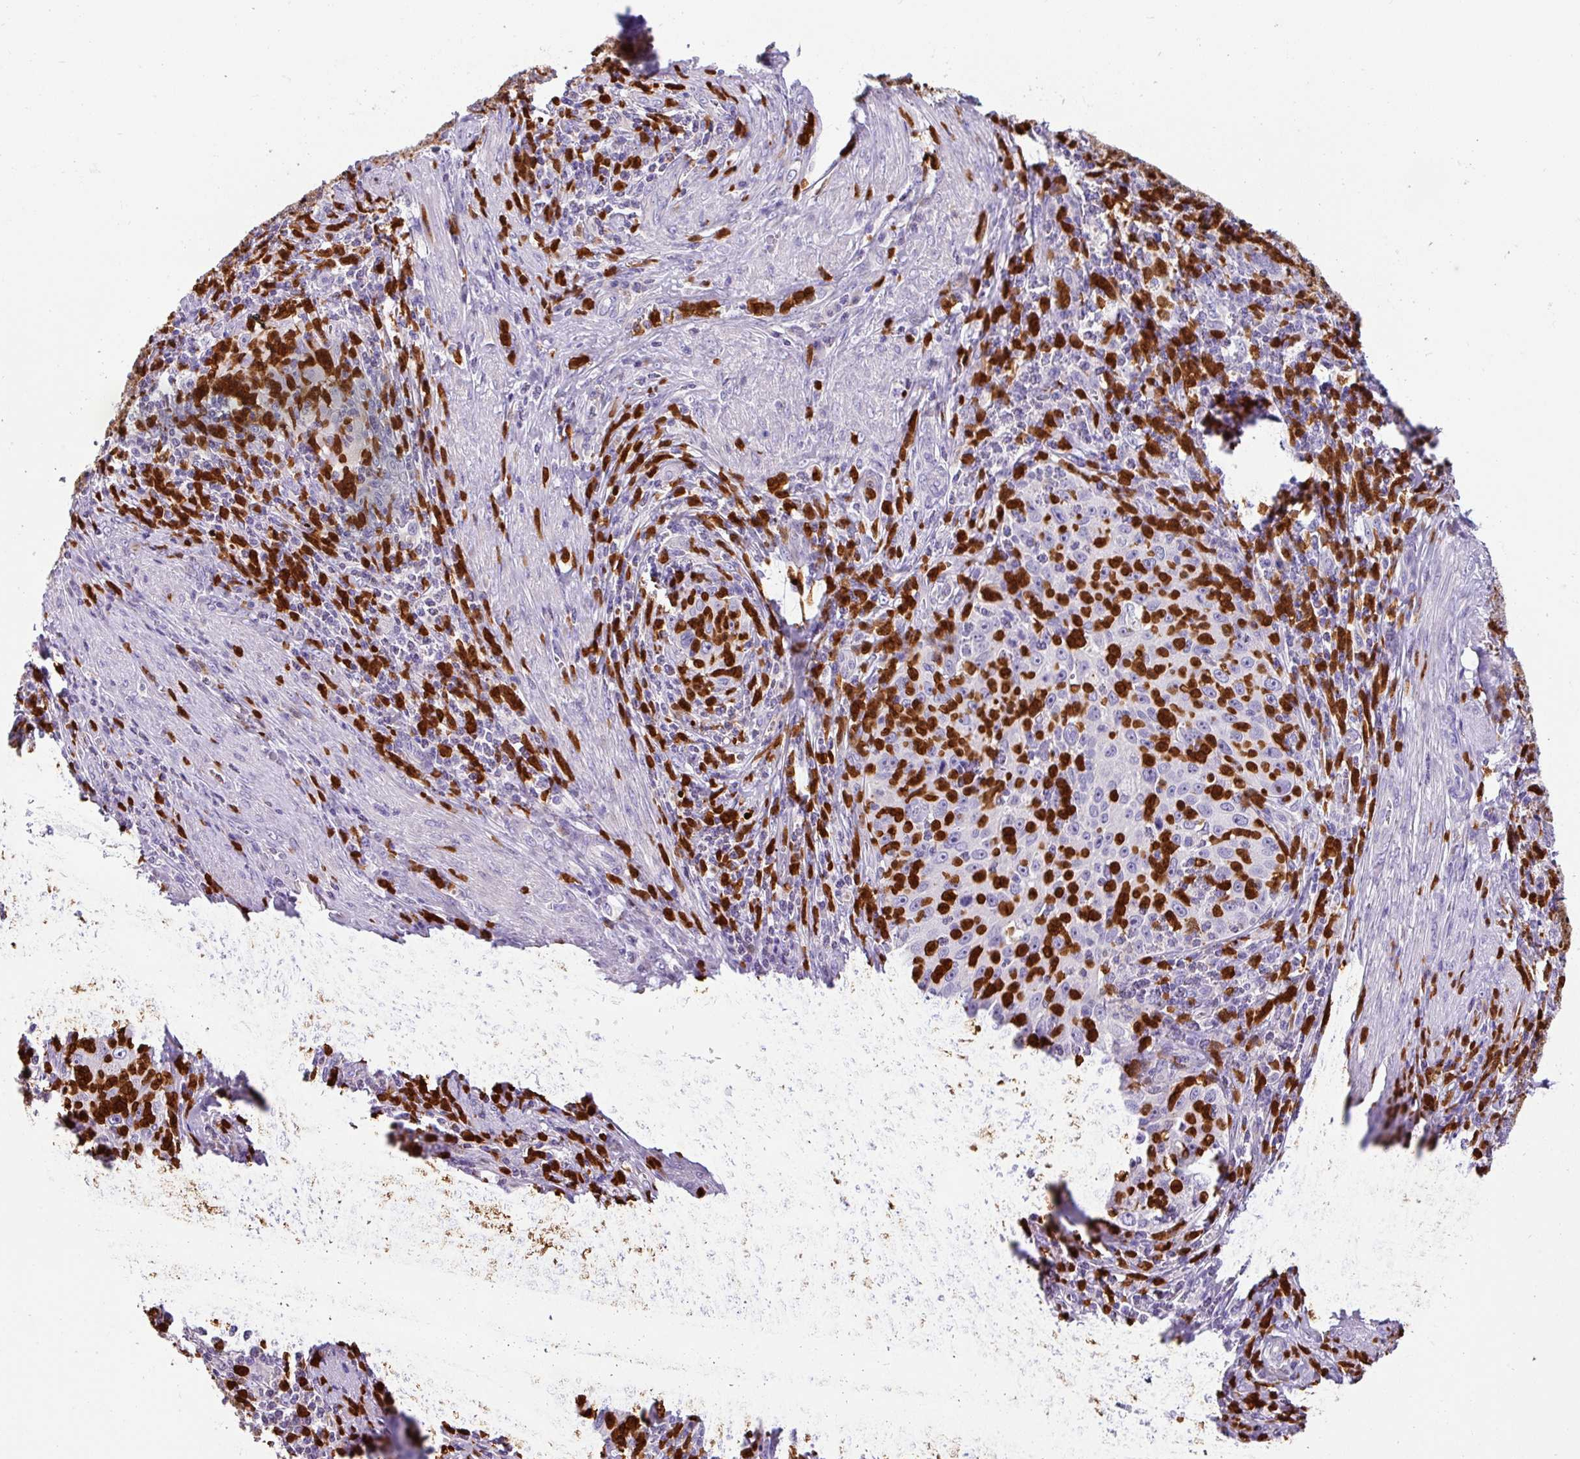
{"staining": {"intensity": "negative", "quantity": "none", "location": "none"}, "tissue": "cervical cancer", "cell_type": "Tumor cells", "image_type": "cancer", "snomed": [{"axis": "morphology", "description": "Squamous cell carcinoma, NOS"}, {"axis": "topography", "description": "Cervix"}], "caption": "An image of human squamous cell carcinoma (cervical) is negative for staining in tumor cells.", "gene": "SH2D3C", "patient": {"sex": "female", "age": 30}}